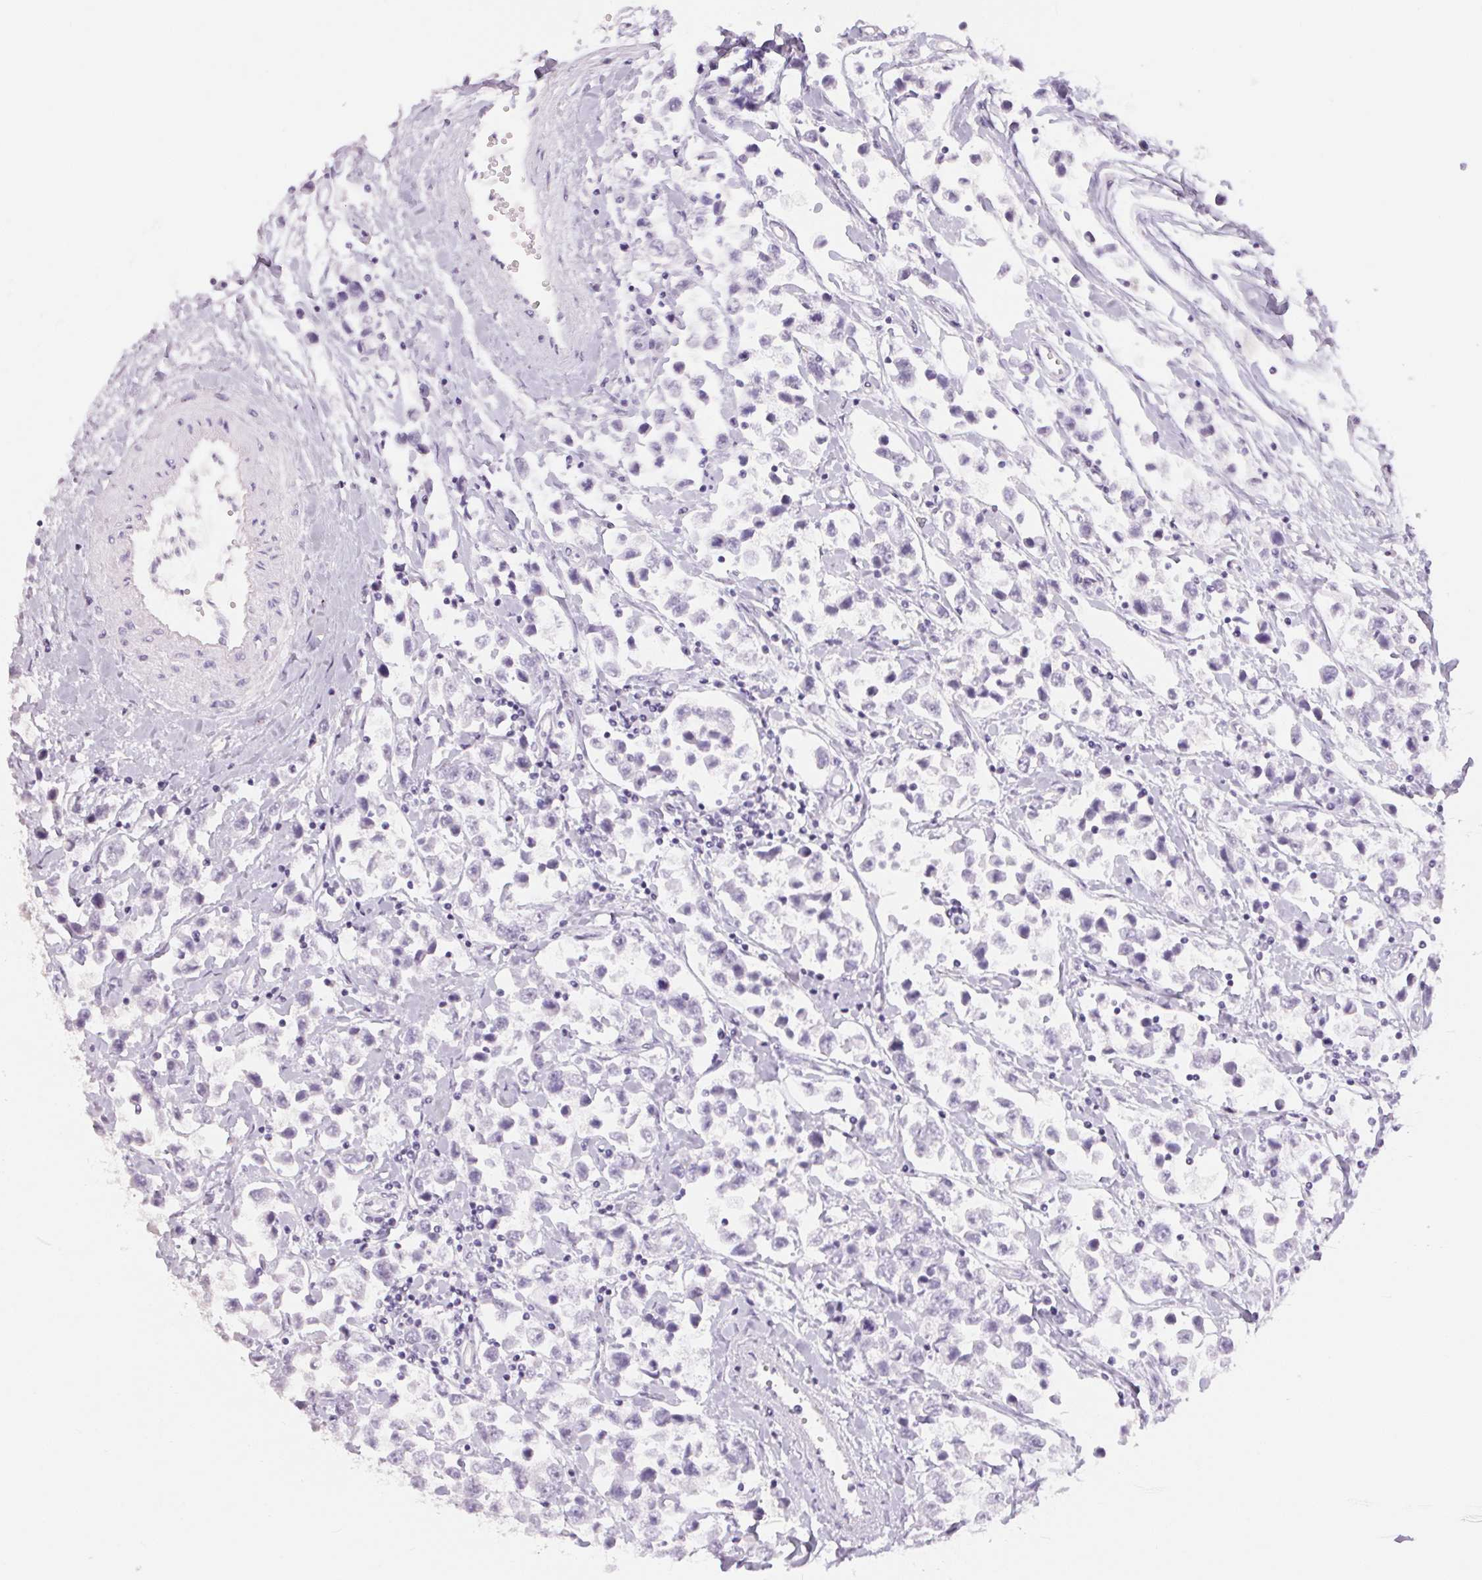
{"staining": {"intensity": "negative", "quantity": "none", "location": "none"}, "tissue": "testis cancer", "cell_type": "Tumor cells", "image_type": "cancer", "snomed": [{"axis": "morphology", "description": "Seminoma, NOS"}, {"axis": "topography", "description": "Testis"}], "caption": "Human testis seminoma stained for a protein using immunohistochemistry reveals no expression in tumor cells.", "gene": "CADPS", "patient": {"sex": "male", "age": 34}}